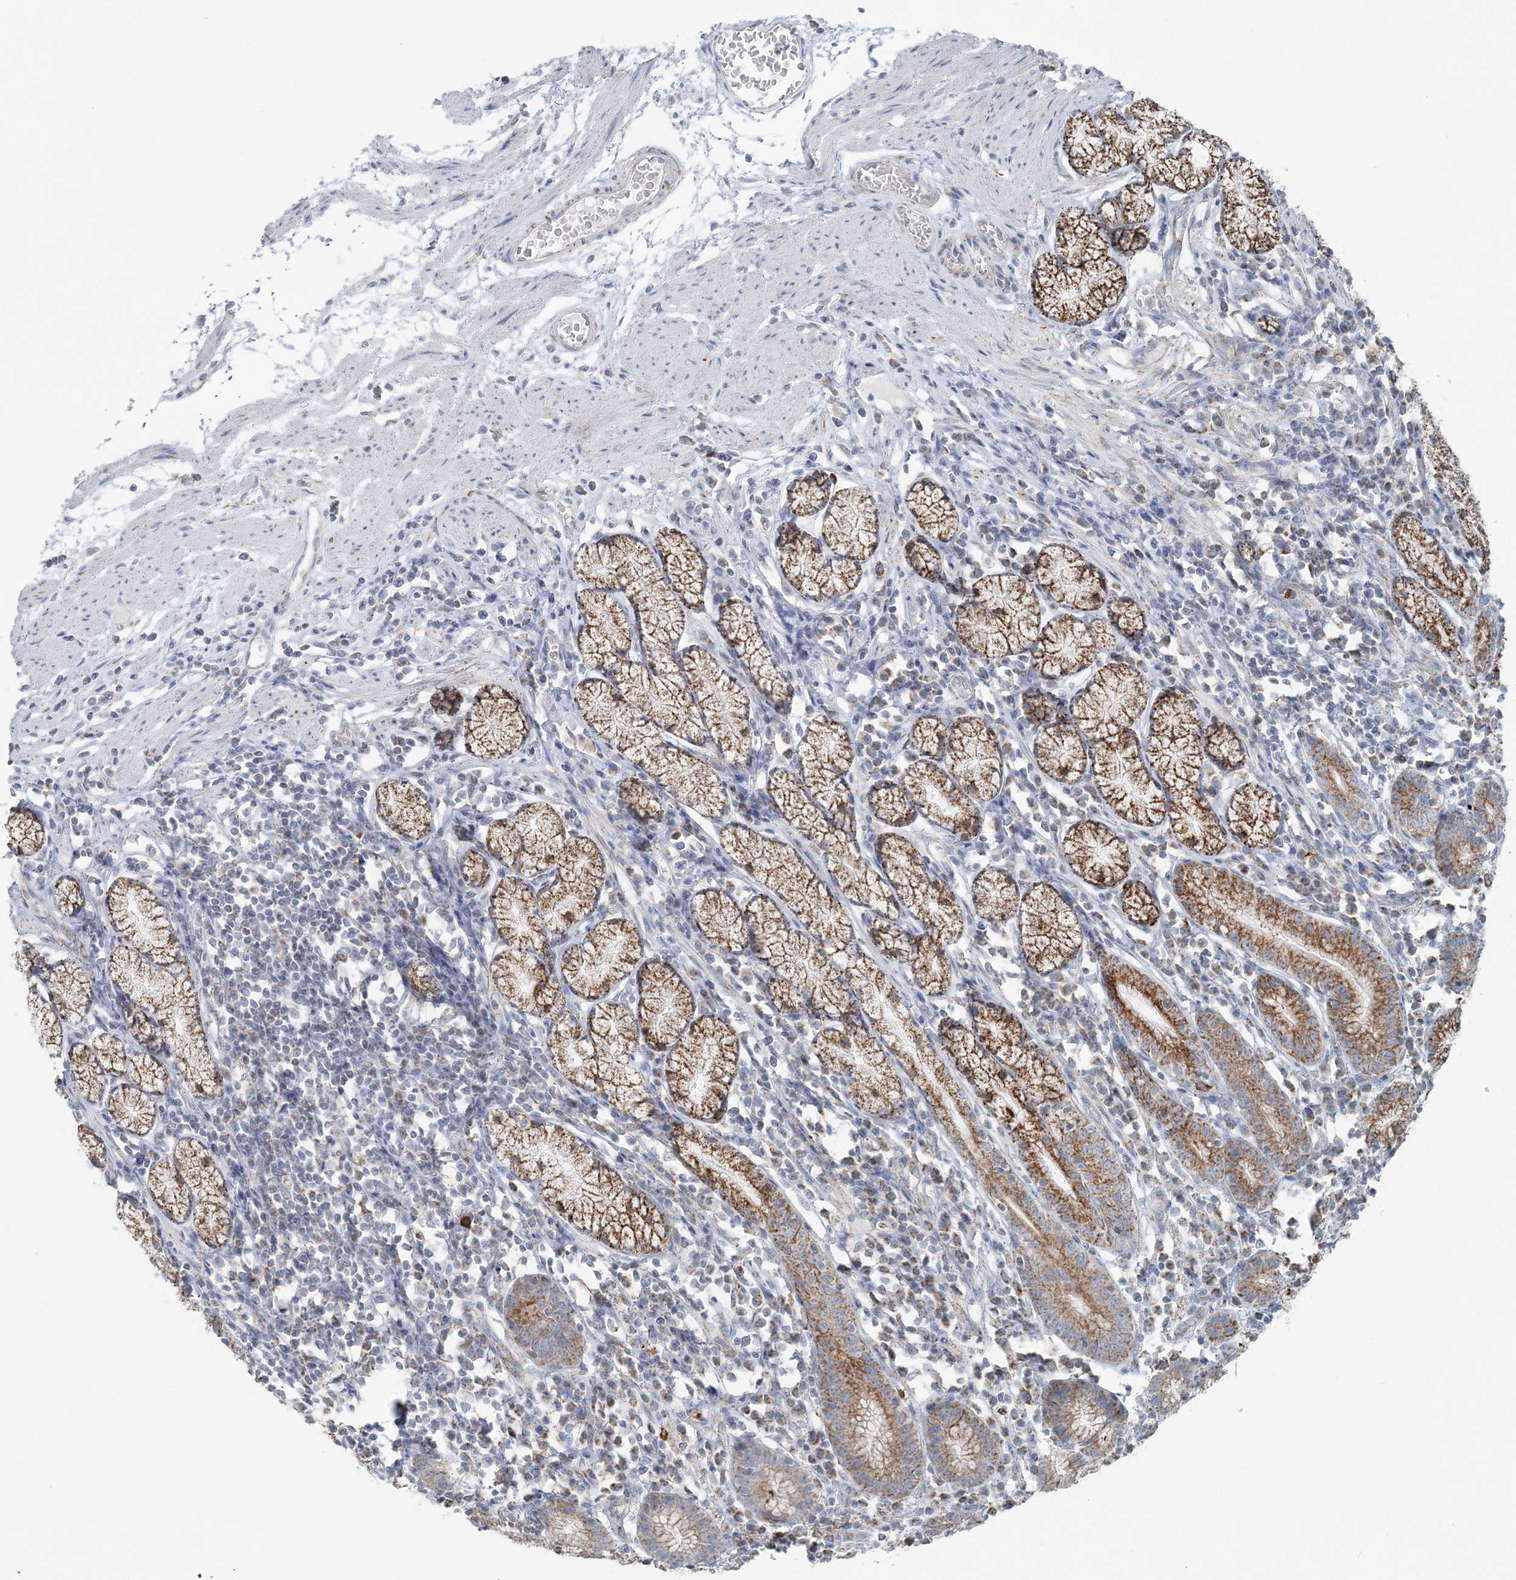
{"staining": {"intensity": "strong", "quantity": "25%-75%", "location": "cytoplasmic/membranous"}, "tissue": "stomach", "cell_type": "Glandular cells", "image_type": "normal", "snomed": [{"axis": "morphology", "description": "Normal tissue, NOS"}, {"axis": "topography", "description": "Stomach"}], "caption": "Protein staining by IHC reveals strong cytoplasmic/membranous staining in about 25%-75% of glandular cells in unremarkable stomach.", "gene": "PCCB", "patient": {"sex": "male", "age": 55}}